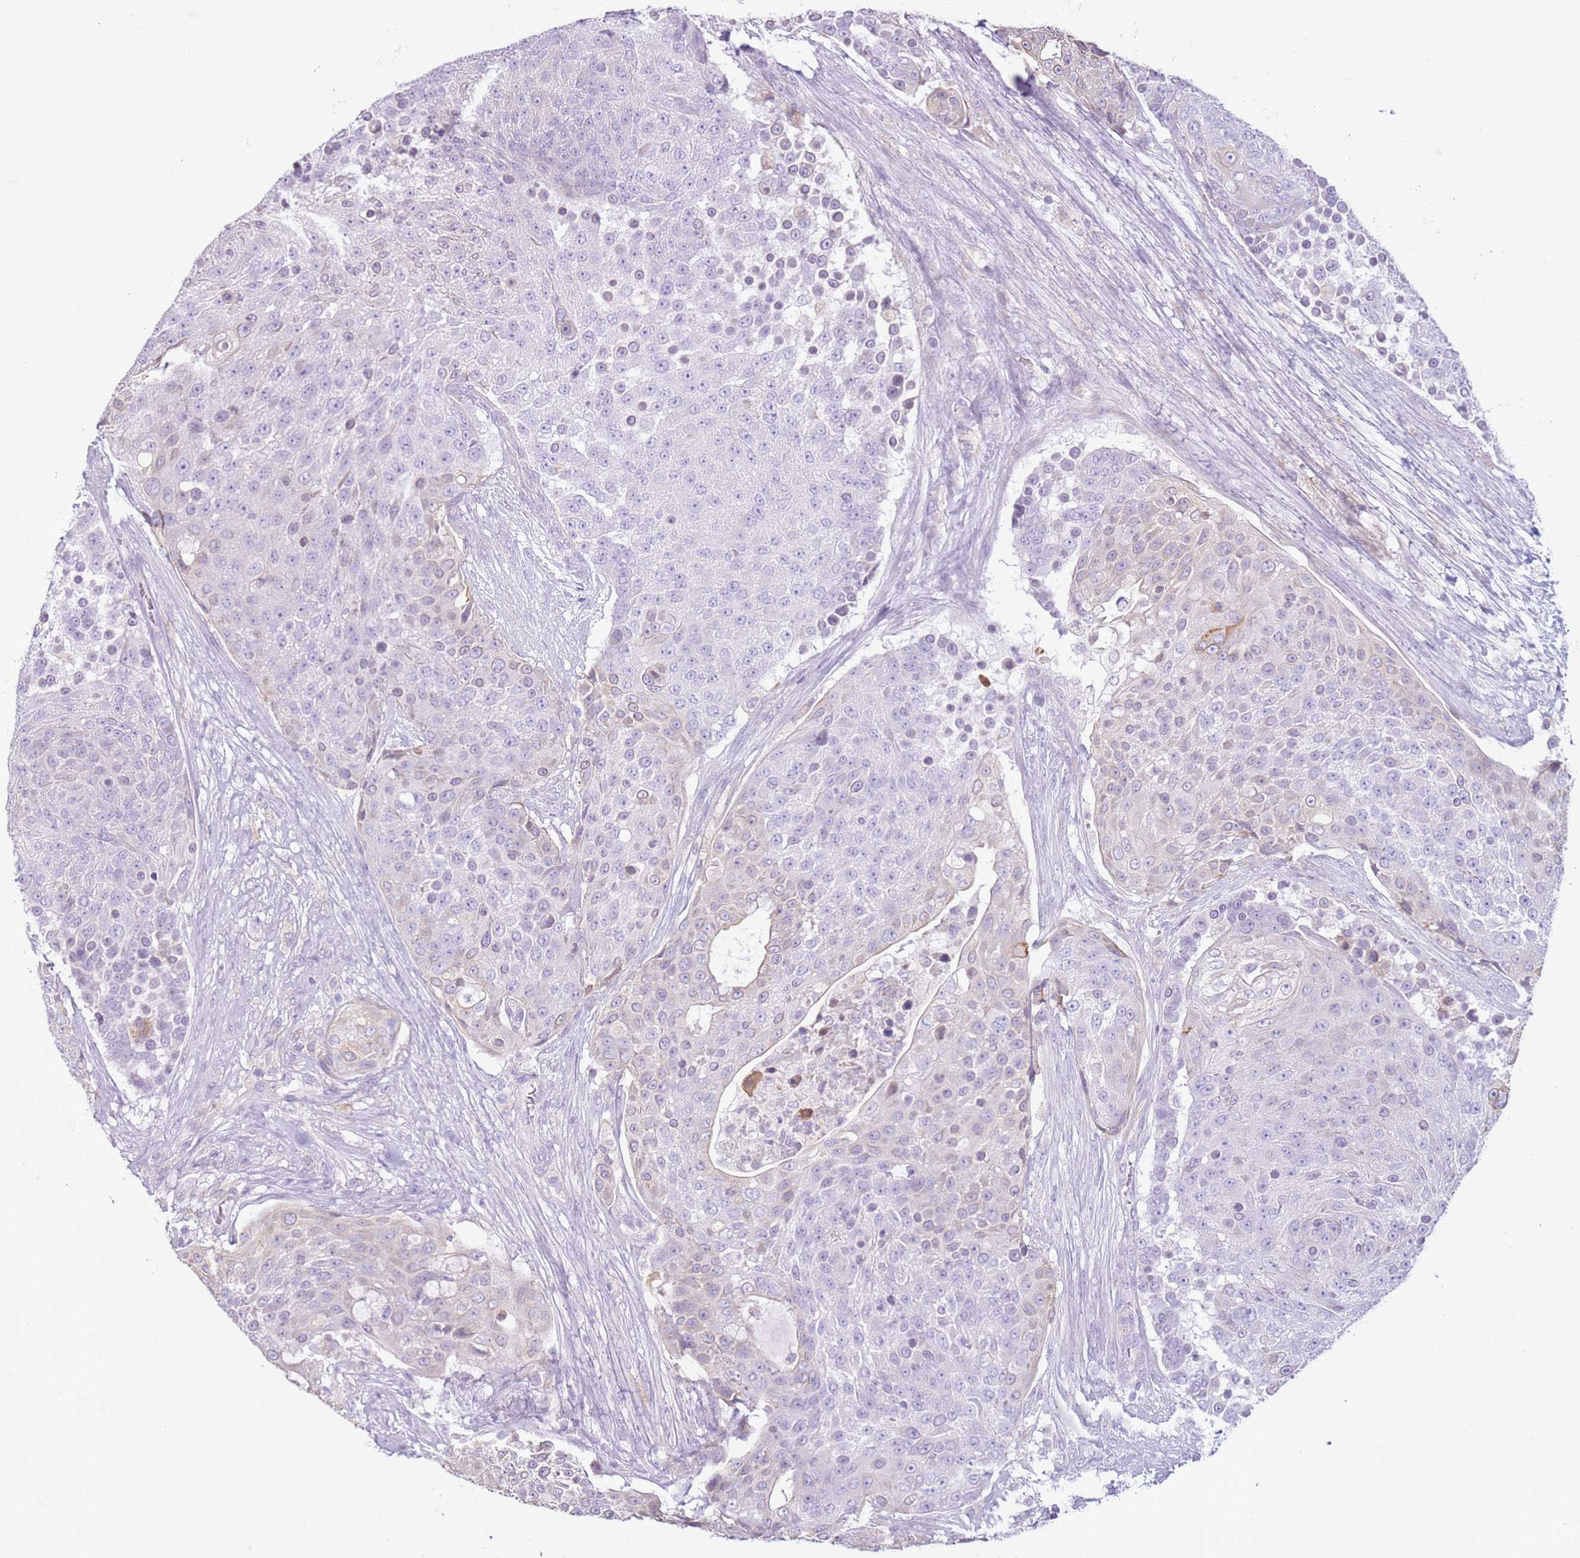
{"staining": {"intensity": "negative", "quantity": "none", "location": "none"}, "tissue": "urothelial cancer", "cell_type": "Tumor cells", "image_type": "cancer", "snomed": [{"axis": "morphology", "description": "Urothelial carcinoma, High grade"}, {"axis": "topography", "description": "Urinary bladder"}], "caption": "Immunohistochemical staining of high-grade urothelial carcinoma shows no significant staining in tumor cells.", "gene": "OAF", "patient": {"sex": "female", "age": 63}}